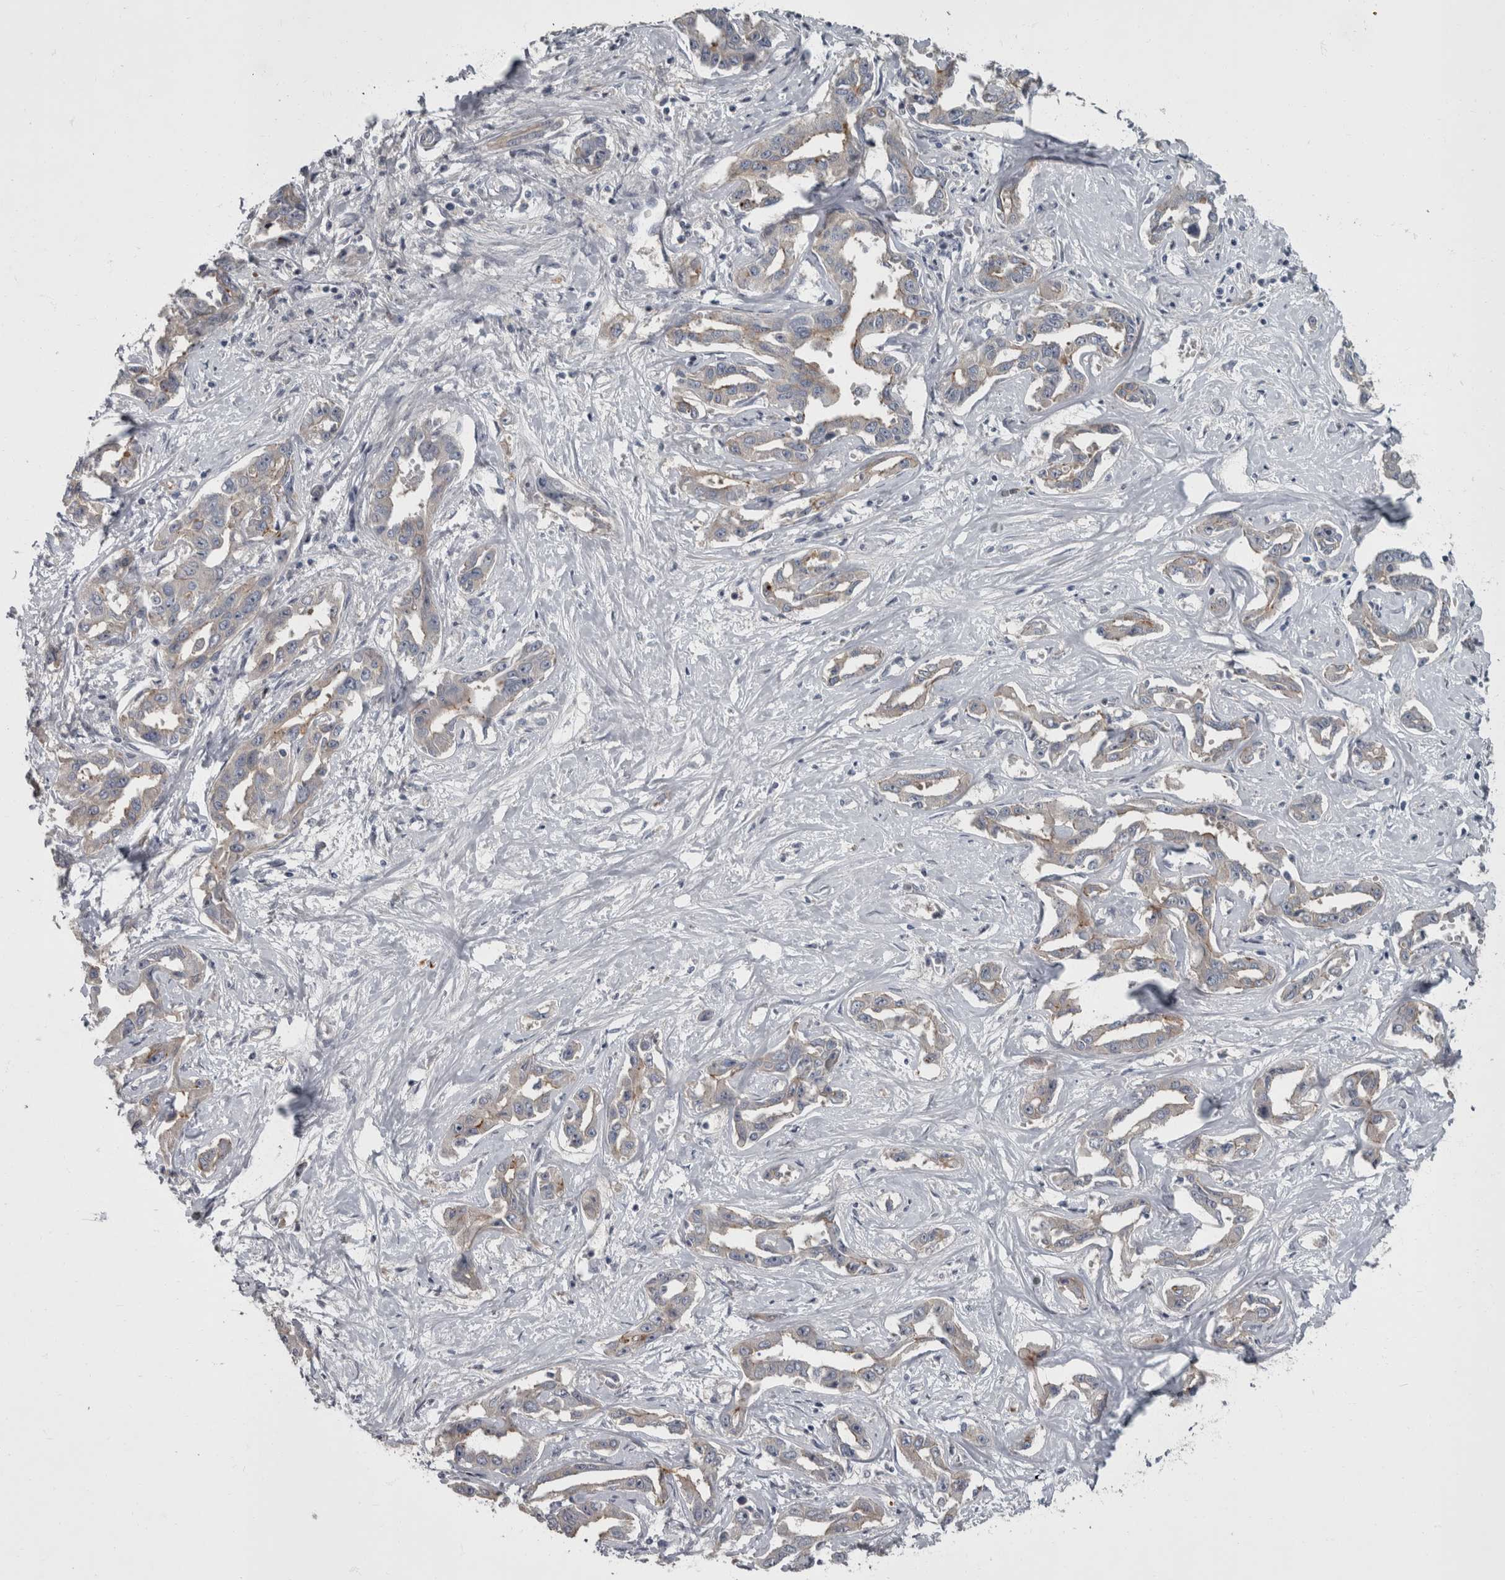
{"staining": {"intensity": "weak", "quantity": "<25%", "location": "cytoplasmic/membranous"}, "tissue": "liver cancer", "cell_type": "Tumor cells", "image_type": "cancer", "snomed": [{"axis": "morphology", "description": "Cholangiocarcinoma"}, {"axis": "topography", "description": "Liver"}], "caption": "The histopathology image reveals no staining of tumor cells in liver cancer (cholangiocarcinoma).", "gene": "CDC42BPG", "patient": {"sex": "male", "age": 59}}